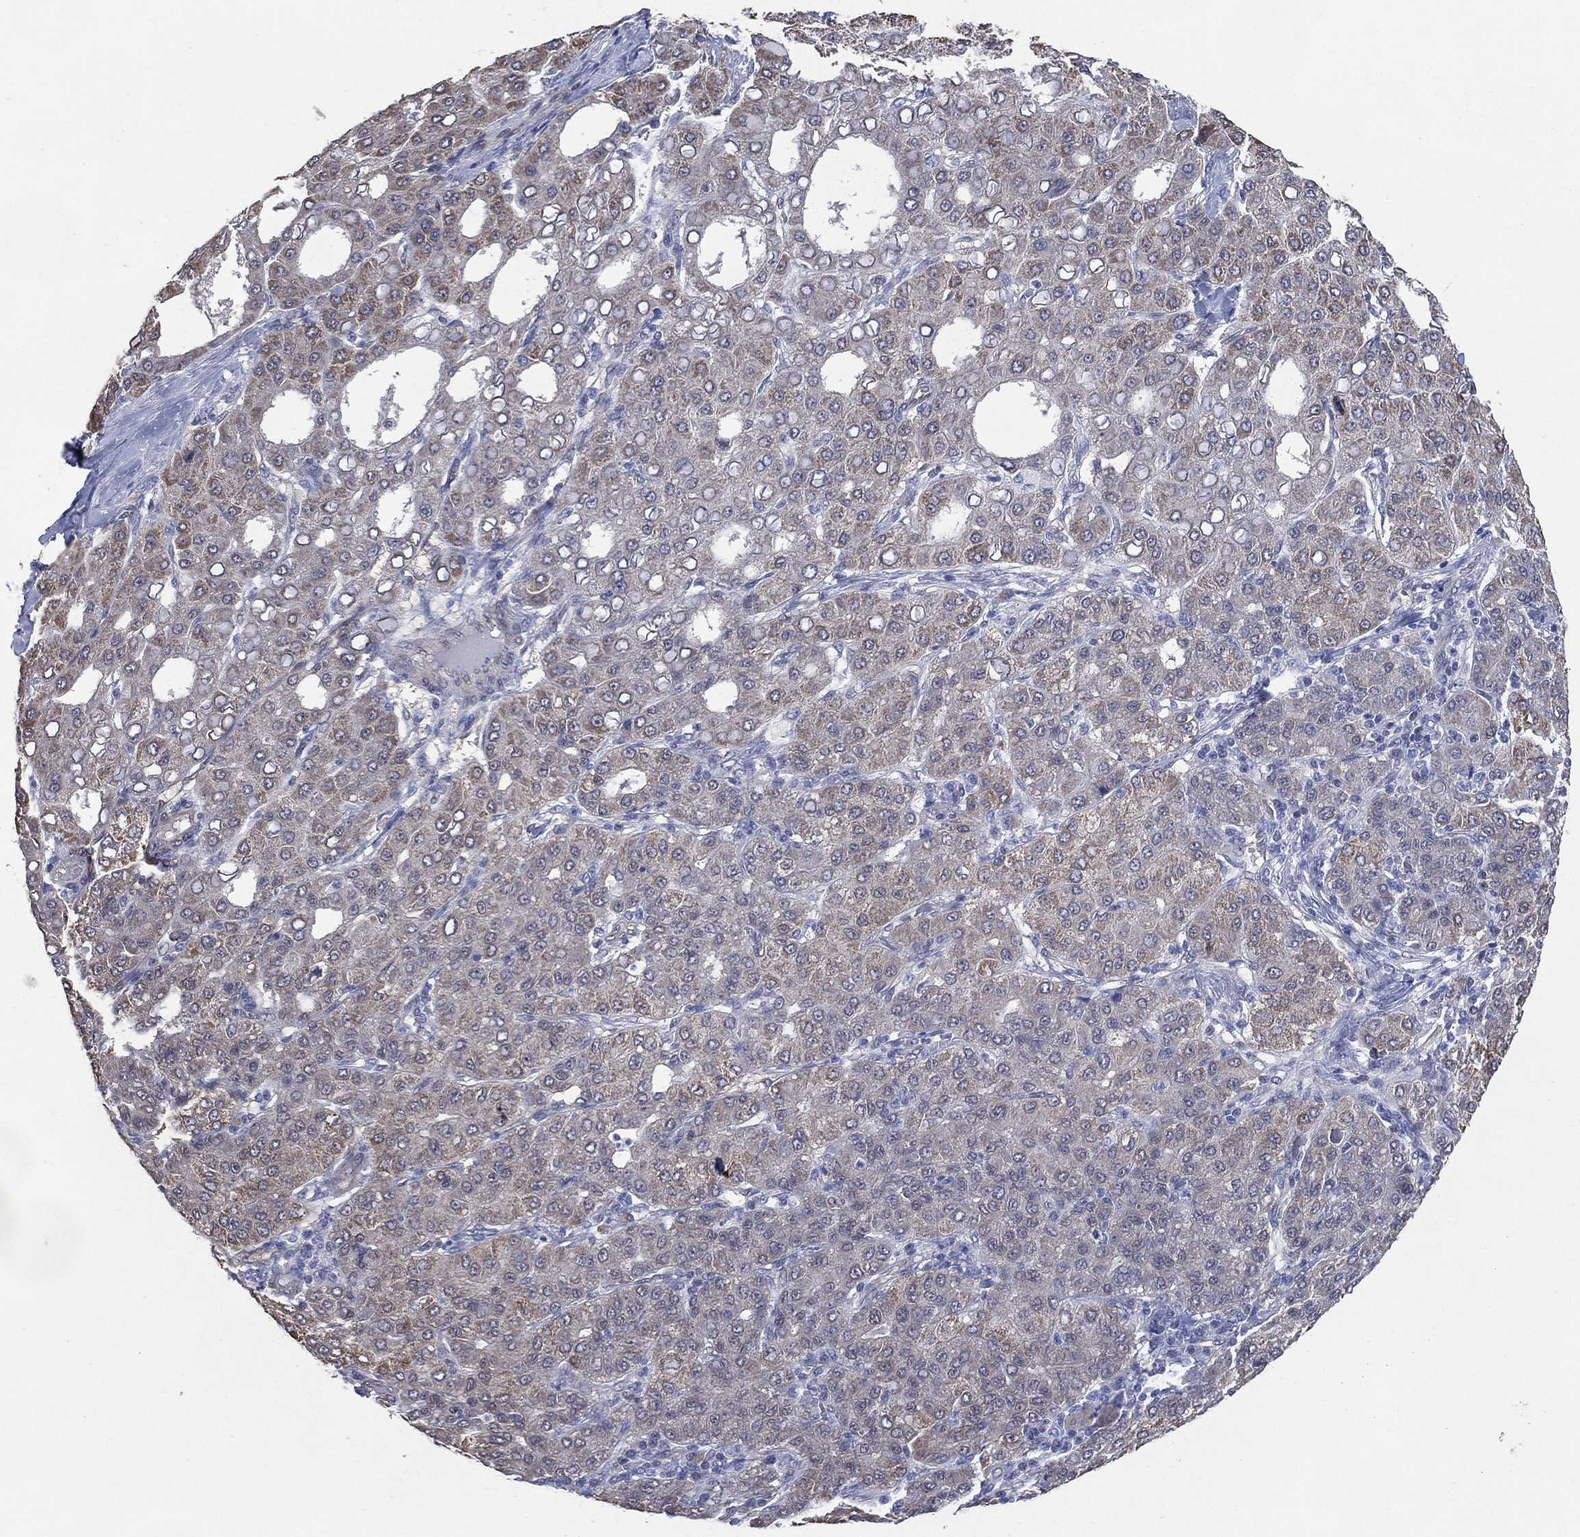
{"staining": {"intensity": "negative", "quantity": "none", "location": "none"}, "tissue": "liver cancer", "cell_type": "Tumor cells", "image_type": "cancer", "snomed": [{"axis": "morphology", "description": "Carcinoma, Hepatocellular, NOS"}, {"axis": "topography", "description": "Liver"}], "caption": "Photomicrograph shows no significant protein staining in tumor cells of liver cancer.", "gene": "AK1", "patient": {"sex": "male", "age": 65}}